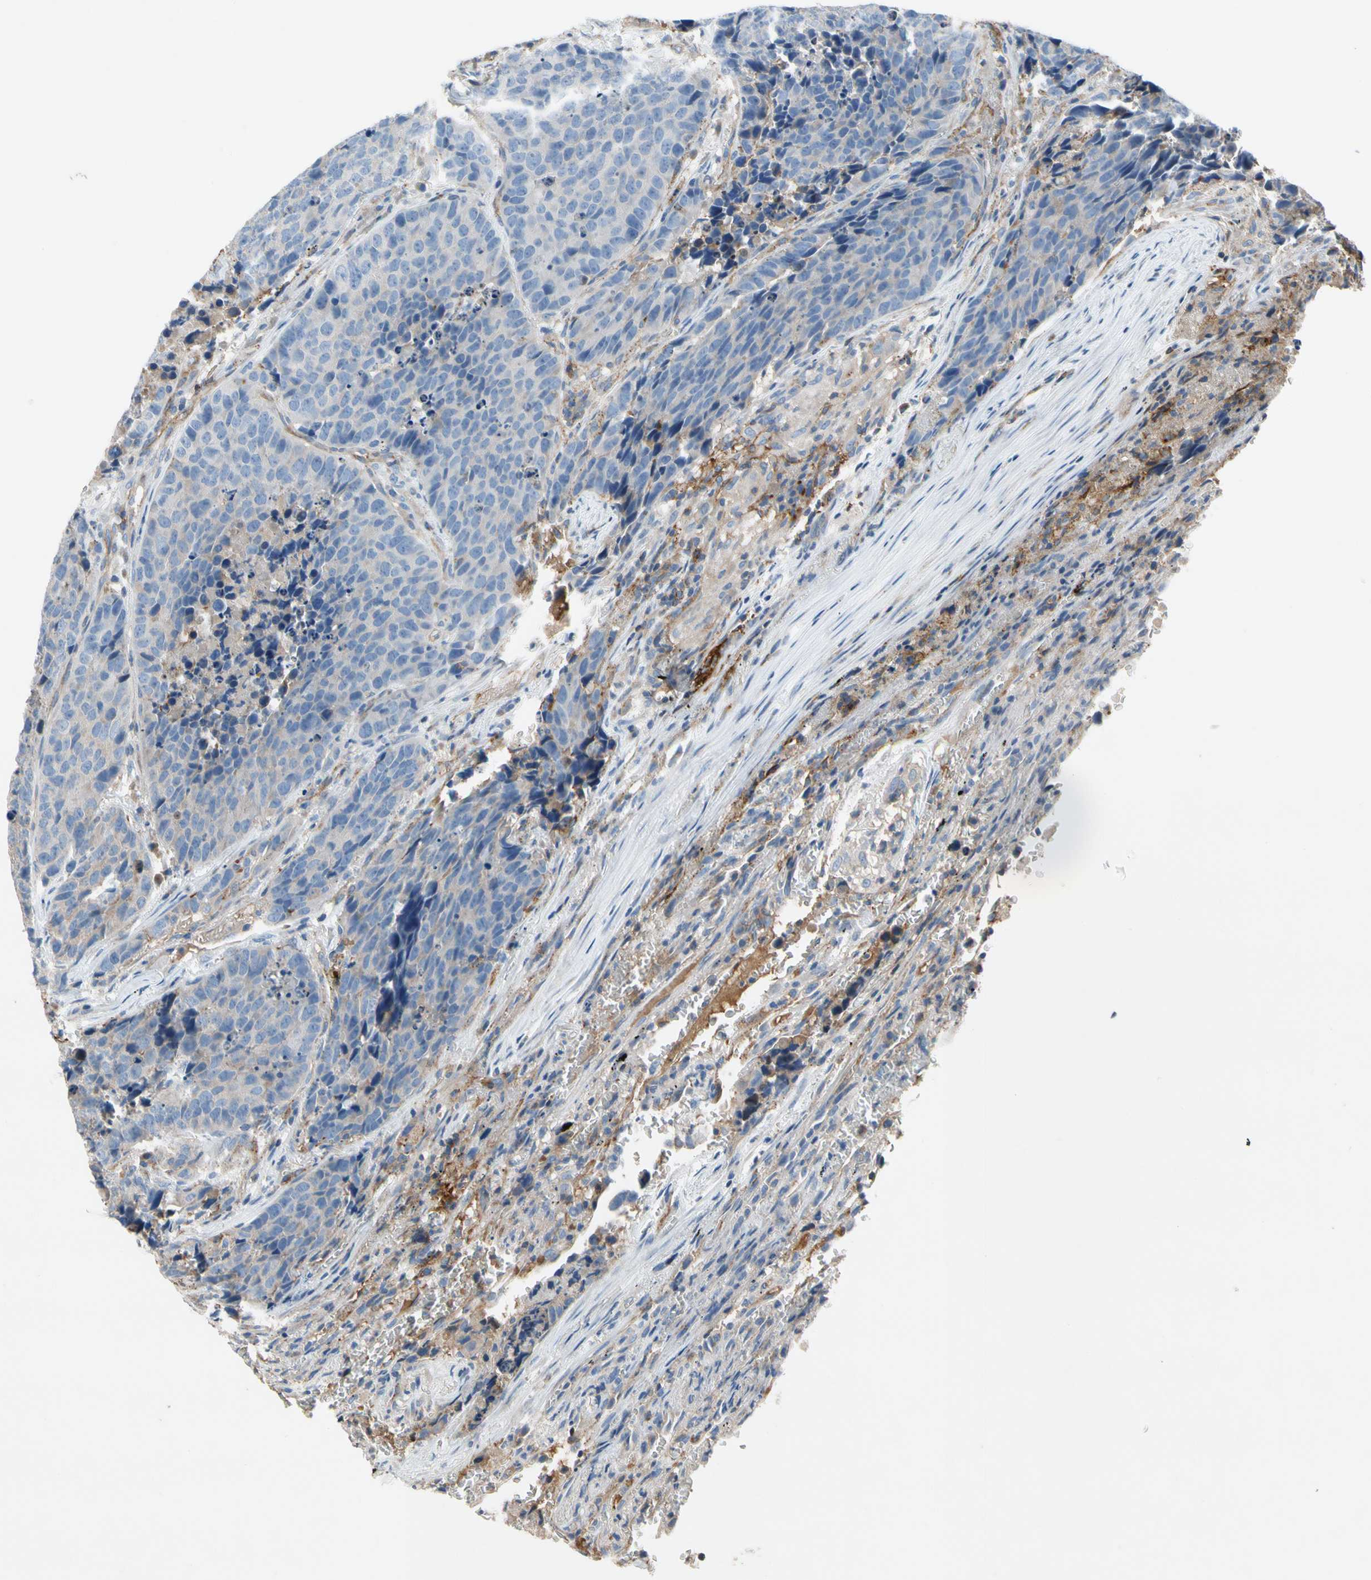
{"staining": {"intensity": "negative", "quantity": "none", "location": "none"}, "tissue": "carcinoid", "cell_type": "Tumor cells", "image_type": "cancer", "snomed": [{"axis": "morphology", "description": "Carcinoid, malignant, NOS"}, {"axis": "topography", "description": "Lung"}], "caption": "Carcinoid was stained to show a protein in brown. There is no significant positivity in tumor cells.", "gene": "NDFIP2", "patient": {"sex": "male", "age": 60}}